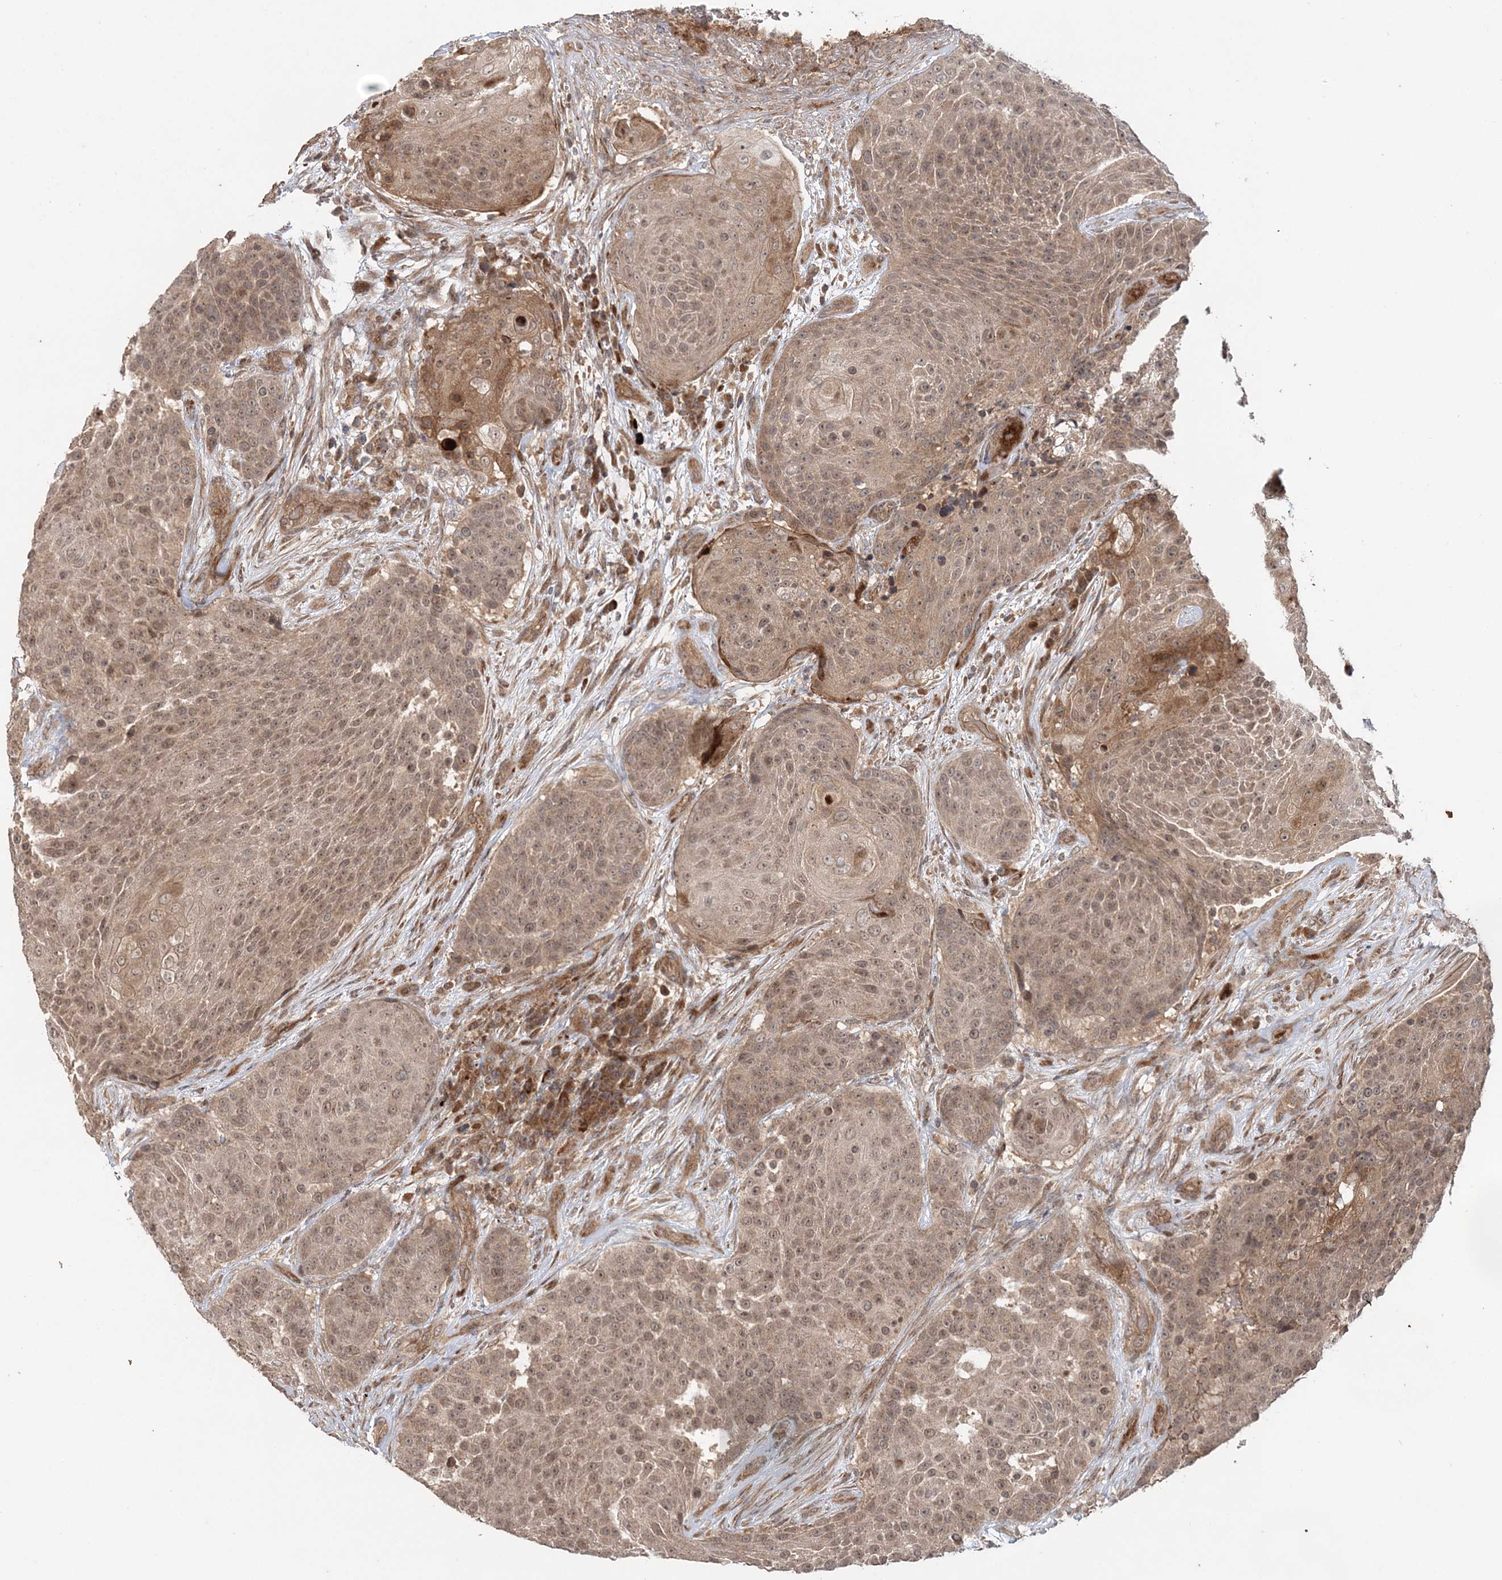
{"staining": {"intensity": "weak", "quantity": ">75%", "location": "cytoplasmic/membranous,nuclear"}, "tissue": "urothelial cancer", "cell_type": "Tumor cells", "image_type": "cancer", "snomed": [{"axis": "morphology", "description": "Urothelial carcinoma, High grade"}, {"axis": "topography", "description": "Urinary bladder"}], "caption": "Urothelial carcinoma (high-grade) was stained to show a protein in brown. There is low levels of weak cytoplasmic/membranous and nuclear staining in approximately >75% of tumor cells.", "gene": "UBTD2", "patient": {"sex": "female", "age": 63}}